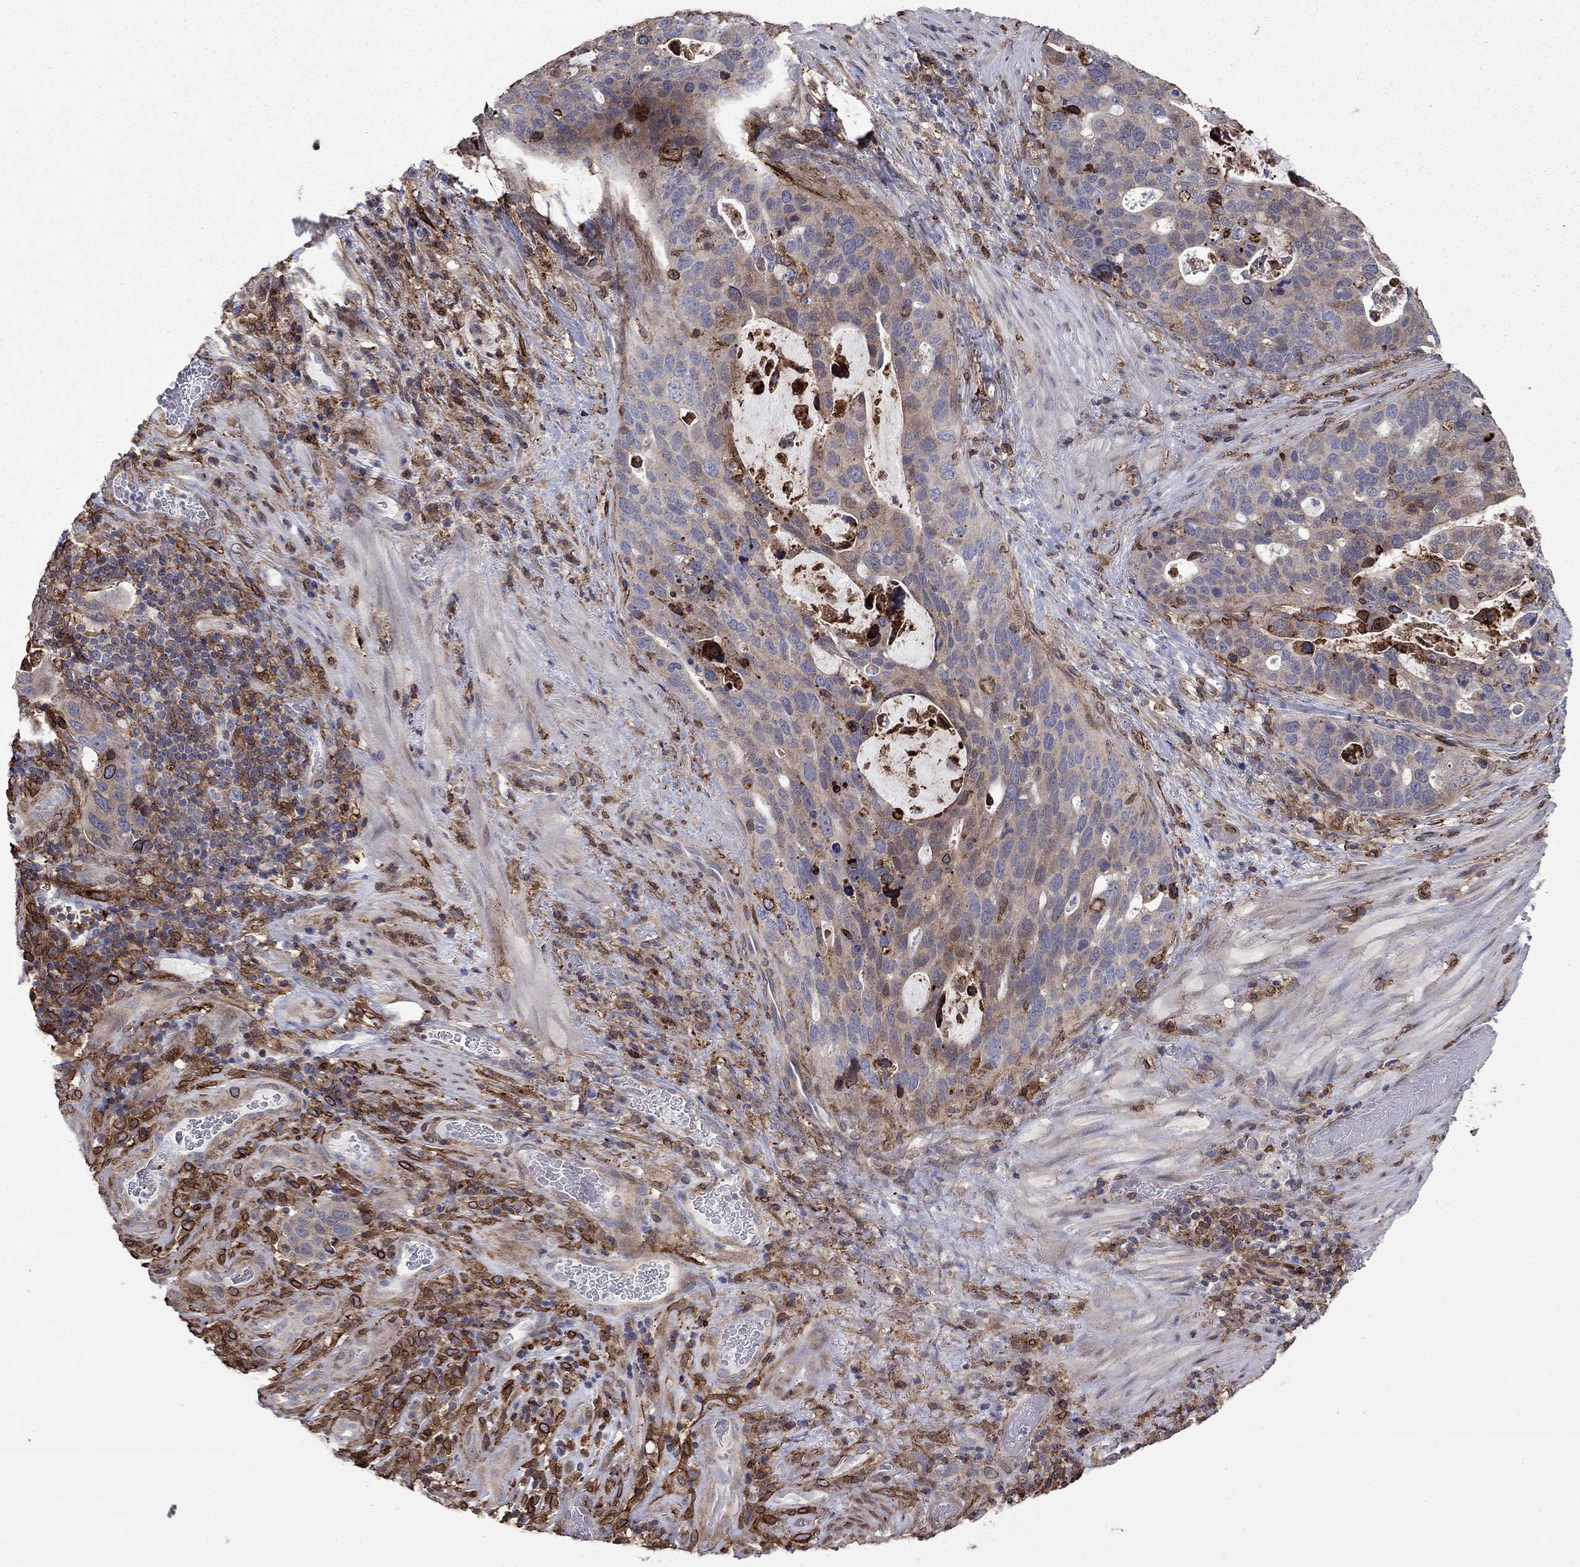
{"staining": {"intensity": "moderate", "quantity": "<25%", "location": "cytoplasmic/membranous"}, "tissue": "stomach cancer", "cell_type": "Tumor cells", "image_type": "cancer", "snomed": [{"axis": "morphology", "description": "Adenocarcinoma, NOS"}, {"axis": "topography", "description": "Stomach"}], "caption": "An image of stomach cancer stained for a protein demonstrates moderate cytoplasmic/membranous brown staining in tumor cells.", "gene": "PLAU", "patient": {"sex": "male", "age": 54}}